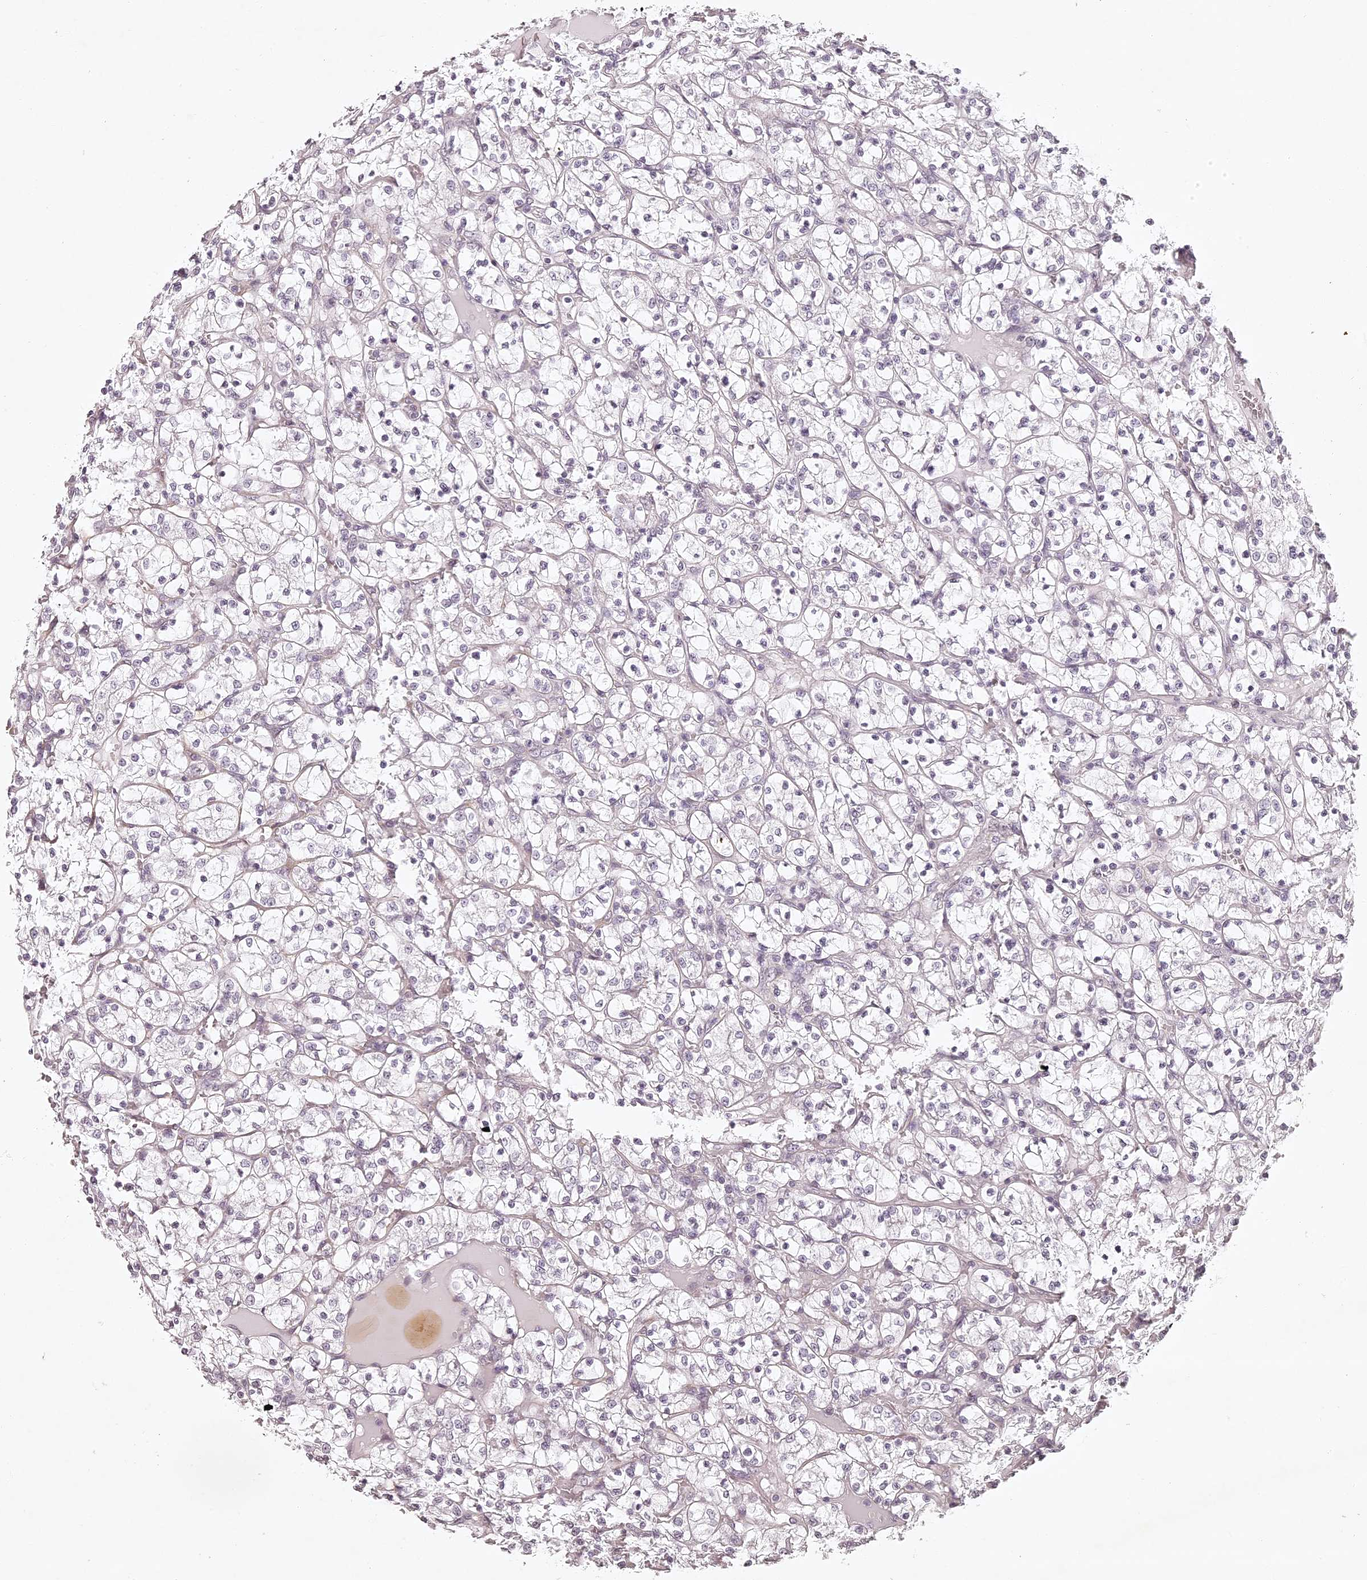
{"staining": {"intensity": "negative", "quantity": "none", "location": "none"}, "tissue": "renal cancer", "cell_type": "Tumor cells", "image_type": "cancer", "snomed": [{"axis": "morphology", "description": "Adenocarcinoma, NOS"}, {"axis": "topography", "description": "Kidney"}], "caption": "Immunohistochemistry photomicrograph of adenocarcinoma (renal) stained for a protein (brown), which shows no expression in tumor cells.", "gene": "ELAPOR1", "patient": {"sex": "female", "age": 69}}